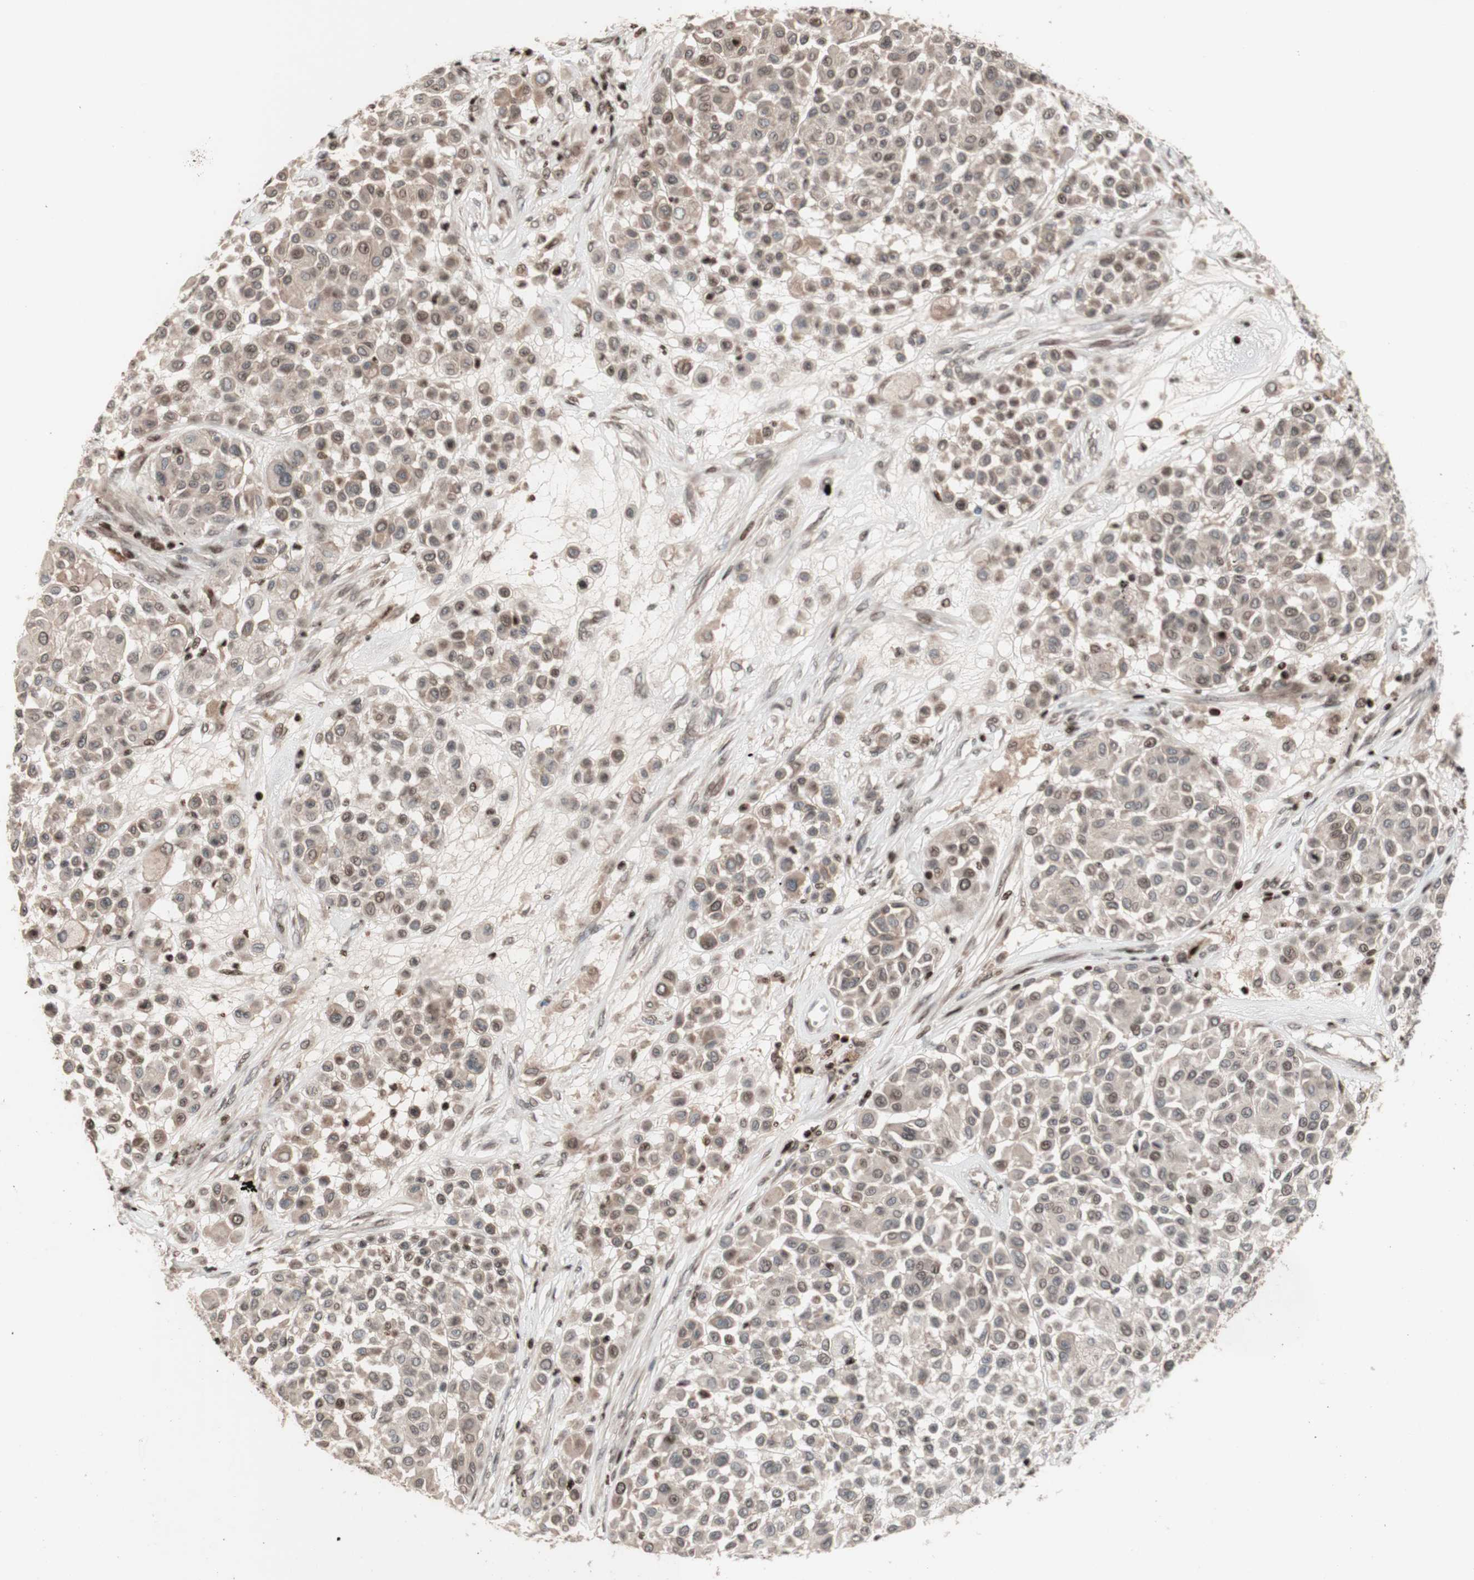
{"staining": {"intensity": "weak", "quantity": "<25%", "location": "cytoplasmic/membranous,nuclear"}, "tissue": "melanoma", "cell_type": "Tumor cells", "image_type": "cancer", "snomed": [{"axis": "morphology", "description": "Malignant melanoma, Metastatic site"}, {"axis": "topography", "description": "Soft tissue"}], "caption": "Protein analysis of malignant melanoma (metastatic site) displays no significant positivity in tumor cells.", "gene": "POLA1", "patient": {"sex": "male", "age": 41}}